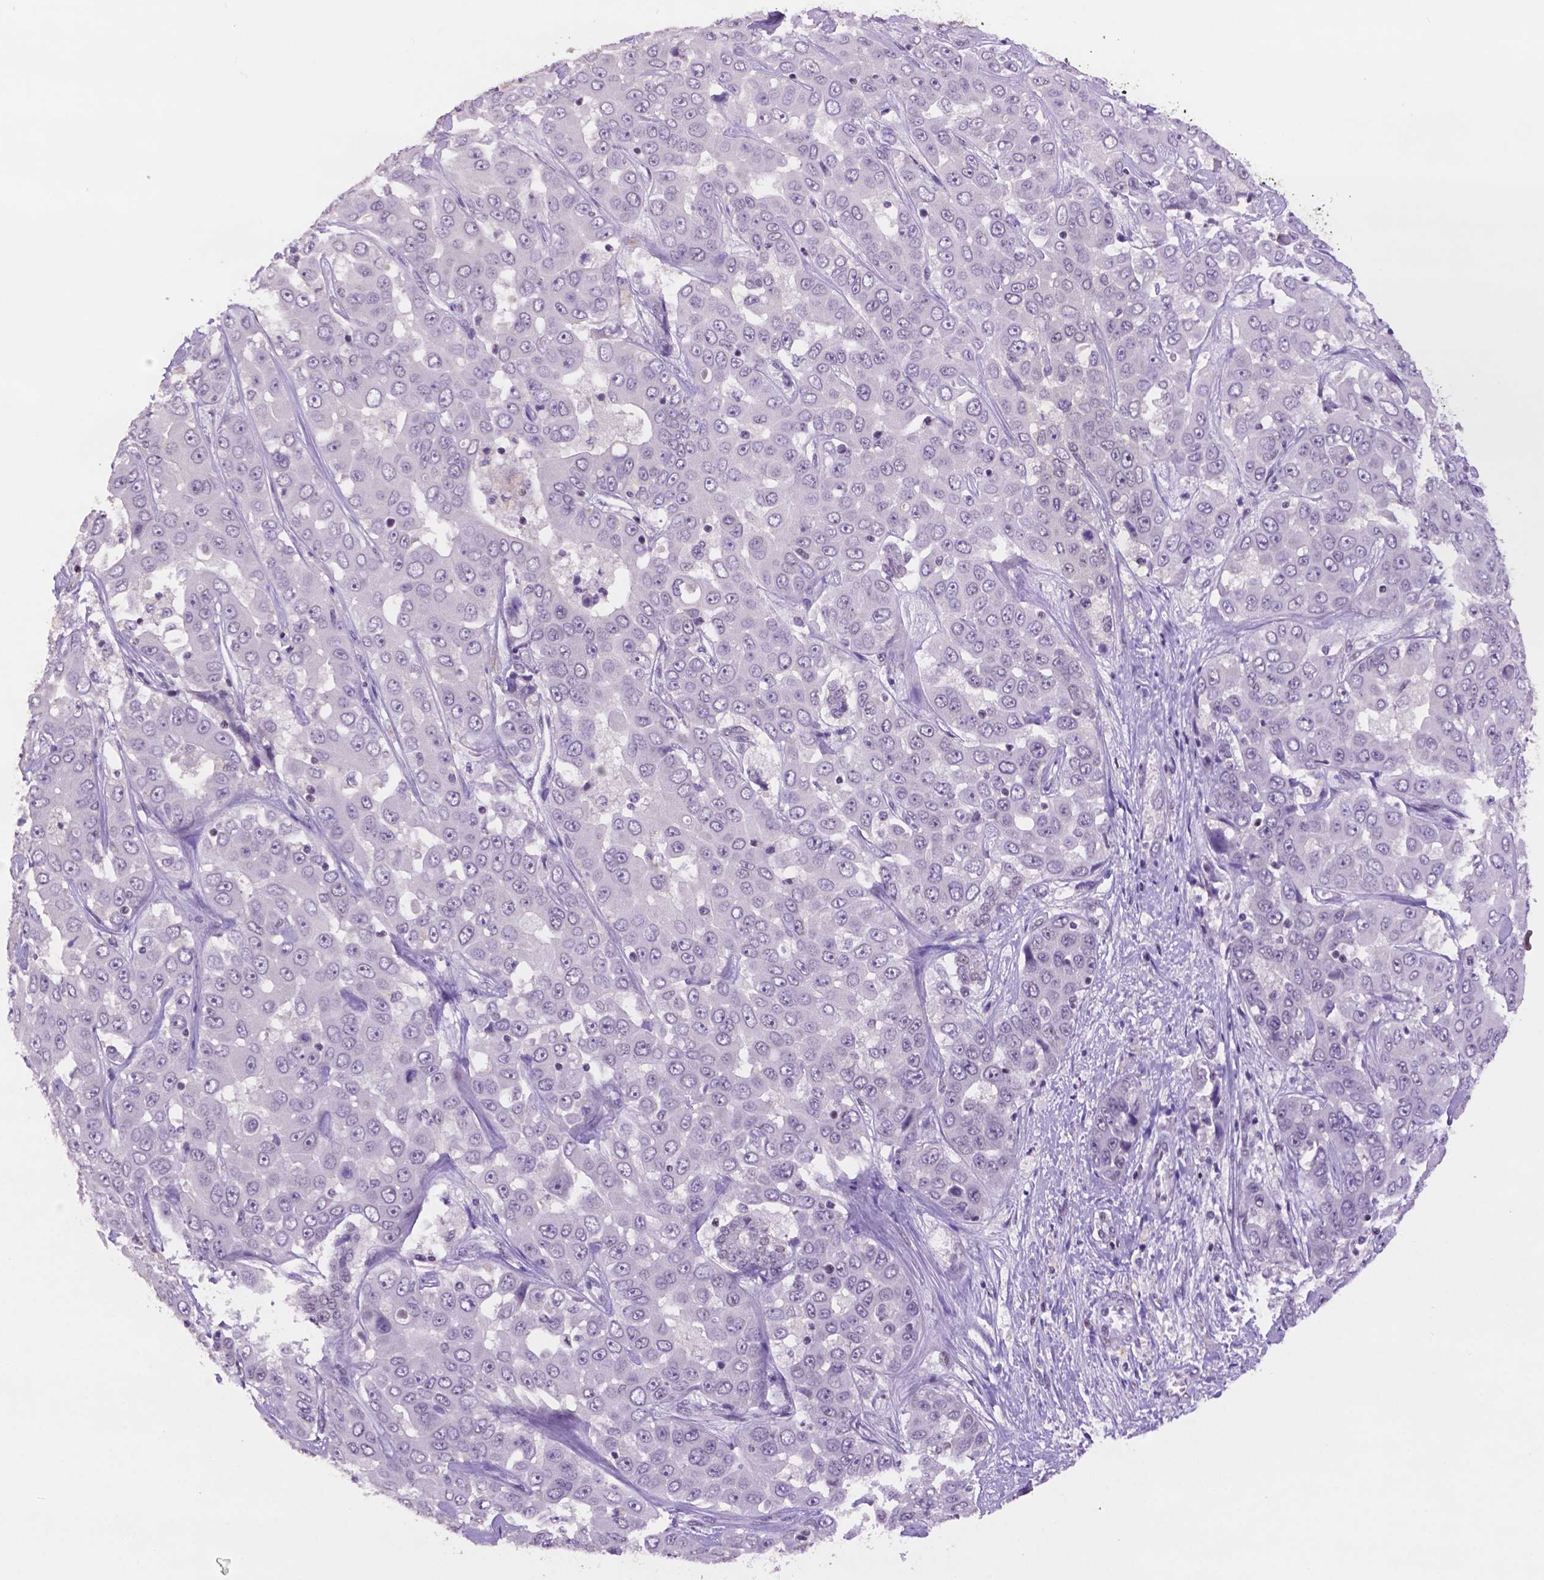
{"staining": {"intensity": "negative", "quantity": "none", "location": "none"}, "tissue": "liver cancer", "cell_type": "Tumor cells", "image_type": "cancer", "snomed": [{"axis": "morphology", "description": "Cholangiocarcinoma"}, {"axis": "topography", "description": "Liver"}], "caption": "A histopathology image of human cholangiocarcinoma (liver) is negative for staining in tumor cells.", "gene": "NCOR1", "patient": {"sex": "female", "age": 52}}